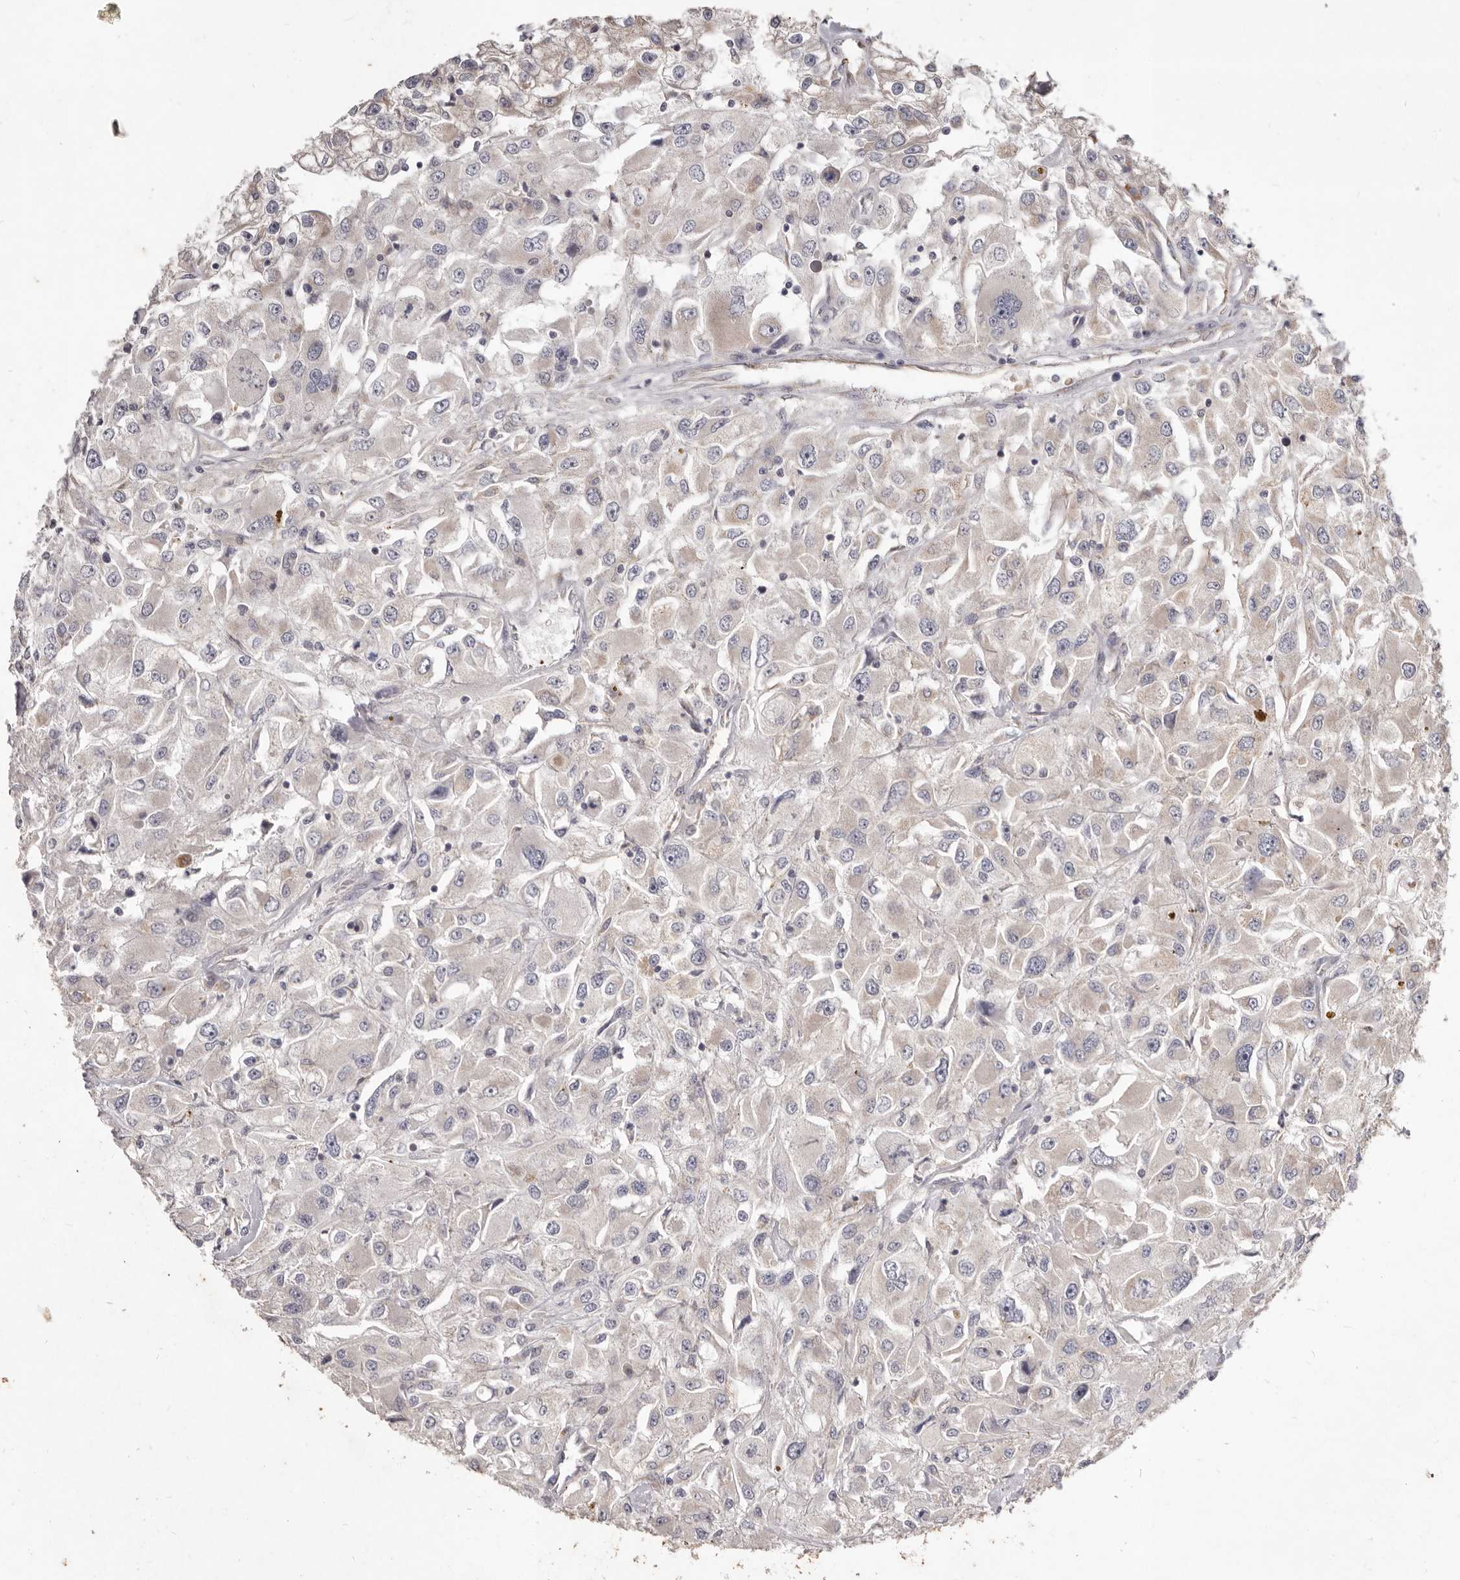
{"staining": {"intensity": "weak", "quantity": "25%-75%", "location": "cytoplasmic/membranous"}, "tissue": "renal cancer", "cell_type": "Tumor cells", "image_type": "cancer", "snomed": [{"axis": "morphology", "description": "Adenocarcinoma, NOS"}, {"axis": "topography", "description": "Kidney"}], "caption": "A brown stain labels weak cytoplasmic/membranous positivity of a protein in human renal cancer tumor cells.", "gene": "WDR77", "patient": {"sex": "female", "age": 52}}